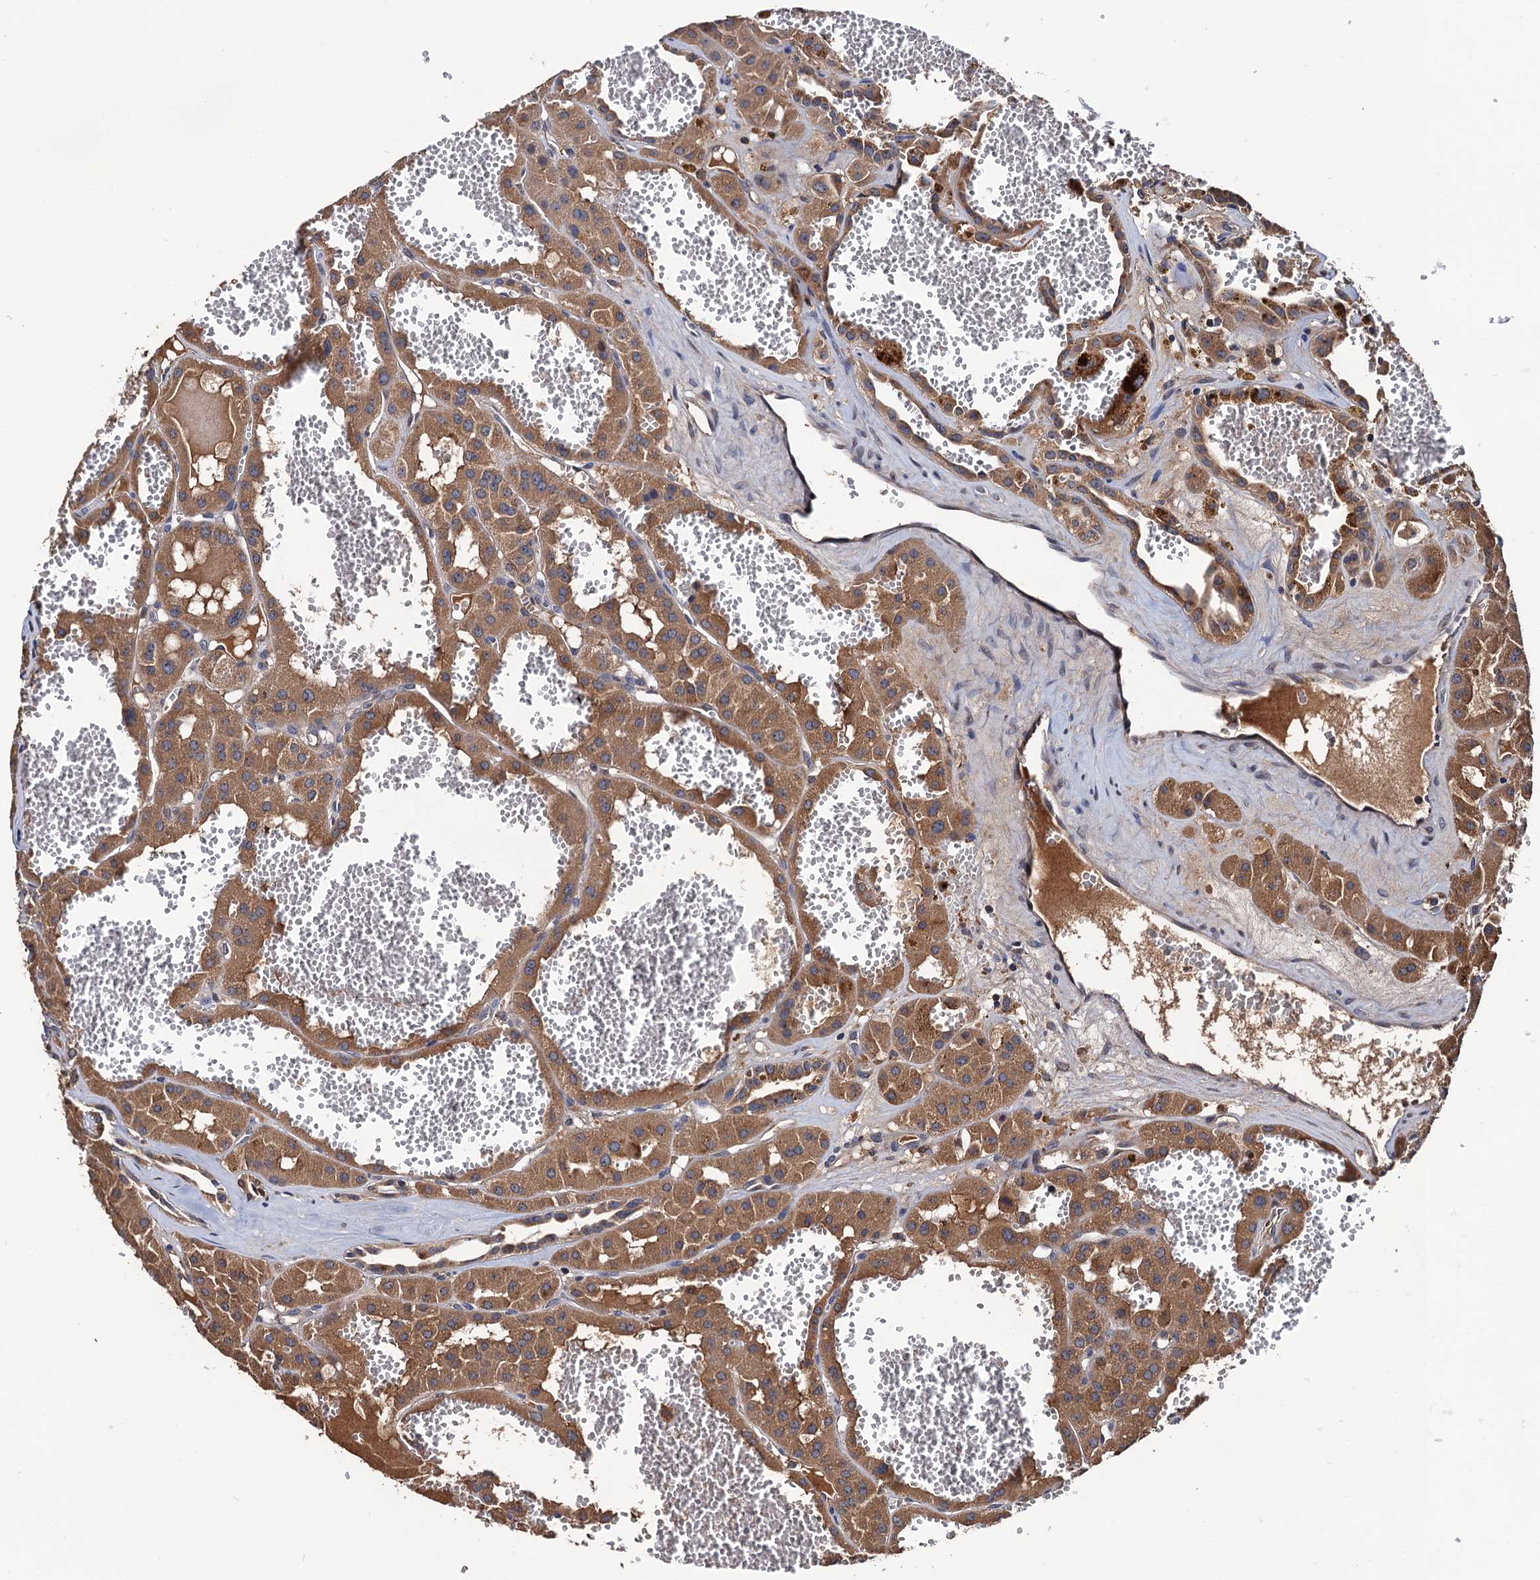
{"staining": {"intensity": "moderate", "quantity": ">75%", "location": "cytoplasmic/membranous"}, "tissue": "renal cancer", "cell_type": "Tumor cells", "image_type": "cancer", "snomed": [{"axis": "morphology", "description": "Carcinoma, NOS"}, {"axis": "topography", "description": "Kidney"}], "caption": "A photomicrograph of human carcinoma (renal) stained for a protein demonstrates moderate cytoplasmic/membranous brown staining in tumor cells.", "gene": "RGS11", "patient": {"sex": "female", "age": 75}}